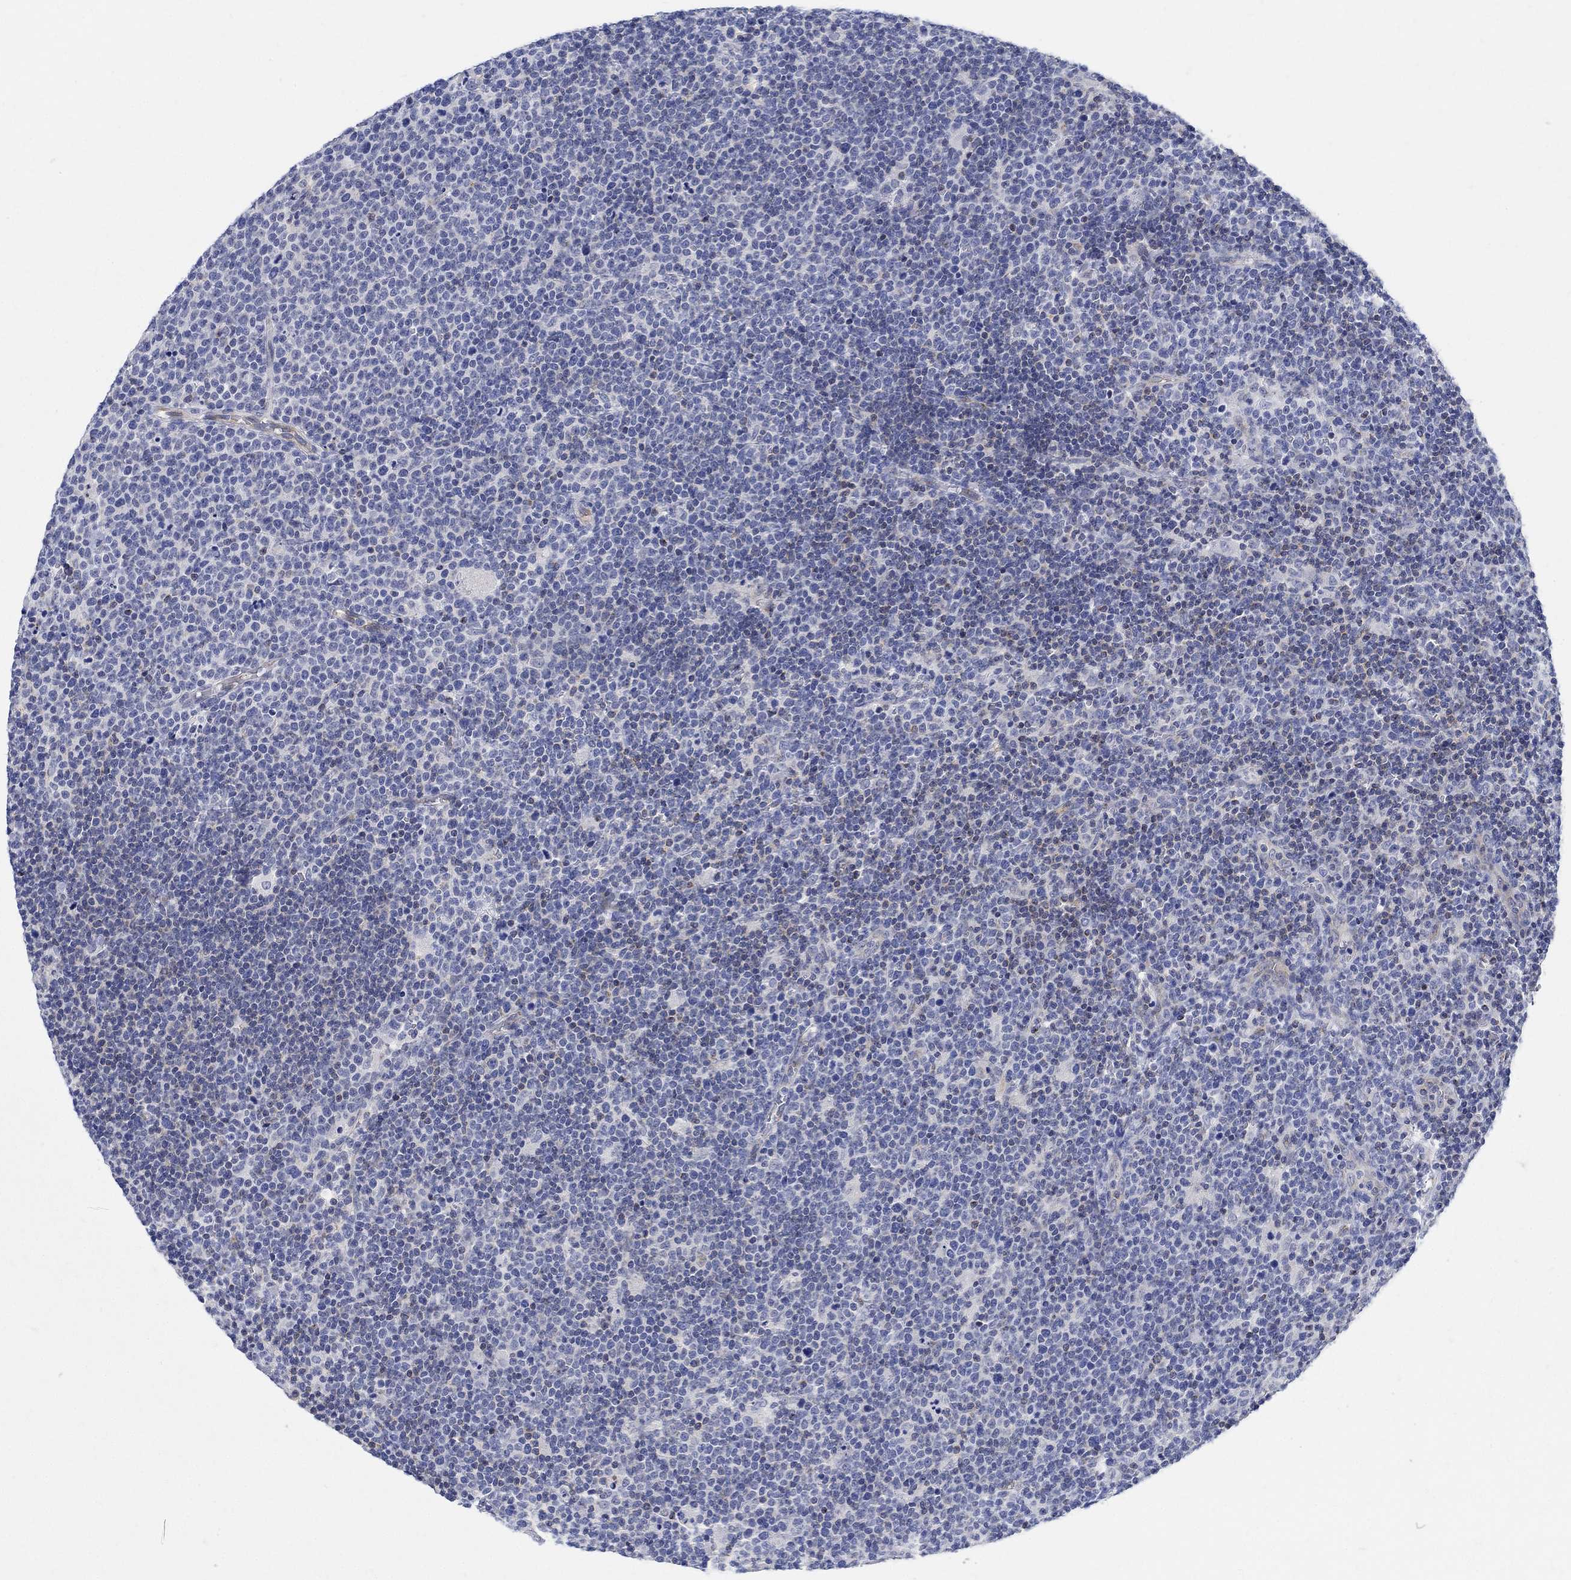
{"staining": {"intensity": "negative", "quantity": "none", "location": "none"}, "tissue": "lymphoma", "cell_type": "Tumor cells", "image_type": "cancer", "snomed": [{"axis": "morphology", "description": "Malignant lymphoma, non-Hodgkin's type, High grade"}, {"axis": "topography", "description": "Lymph node"}], "caption": "Human high-grade malignant lymphoma, non-Hodgkin's type stained for a protein using IHC exhibits no expression in tumor cells.", "gene": "PHF21B", "patient": {"sex": "male", "age": 61}}